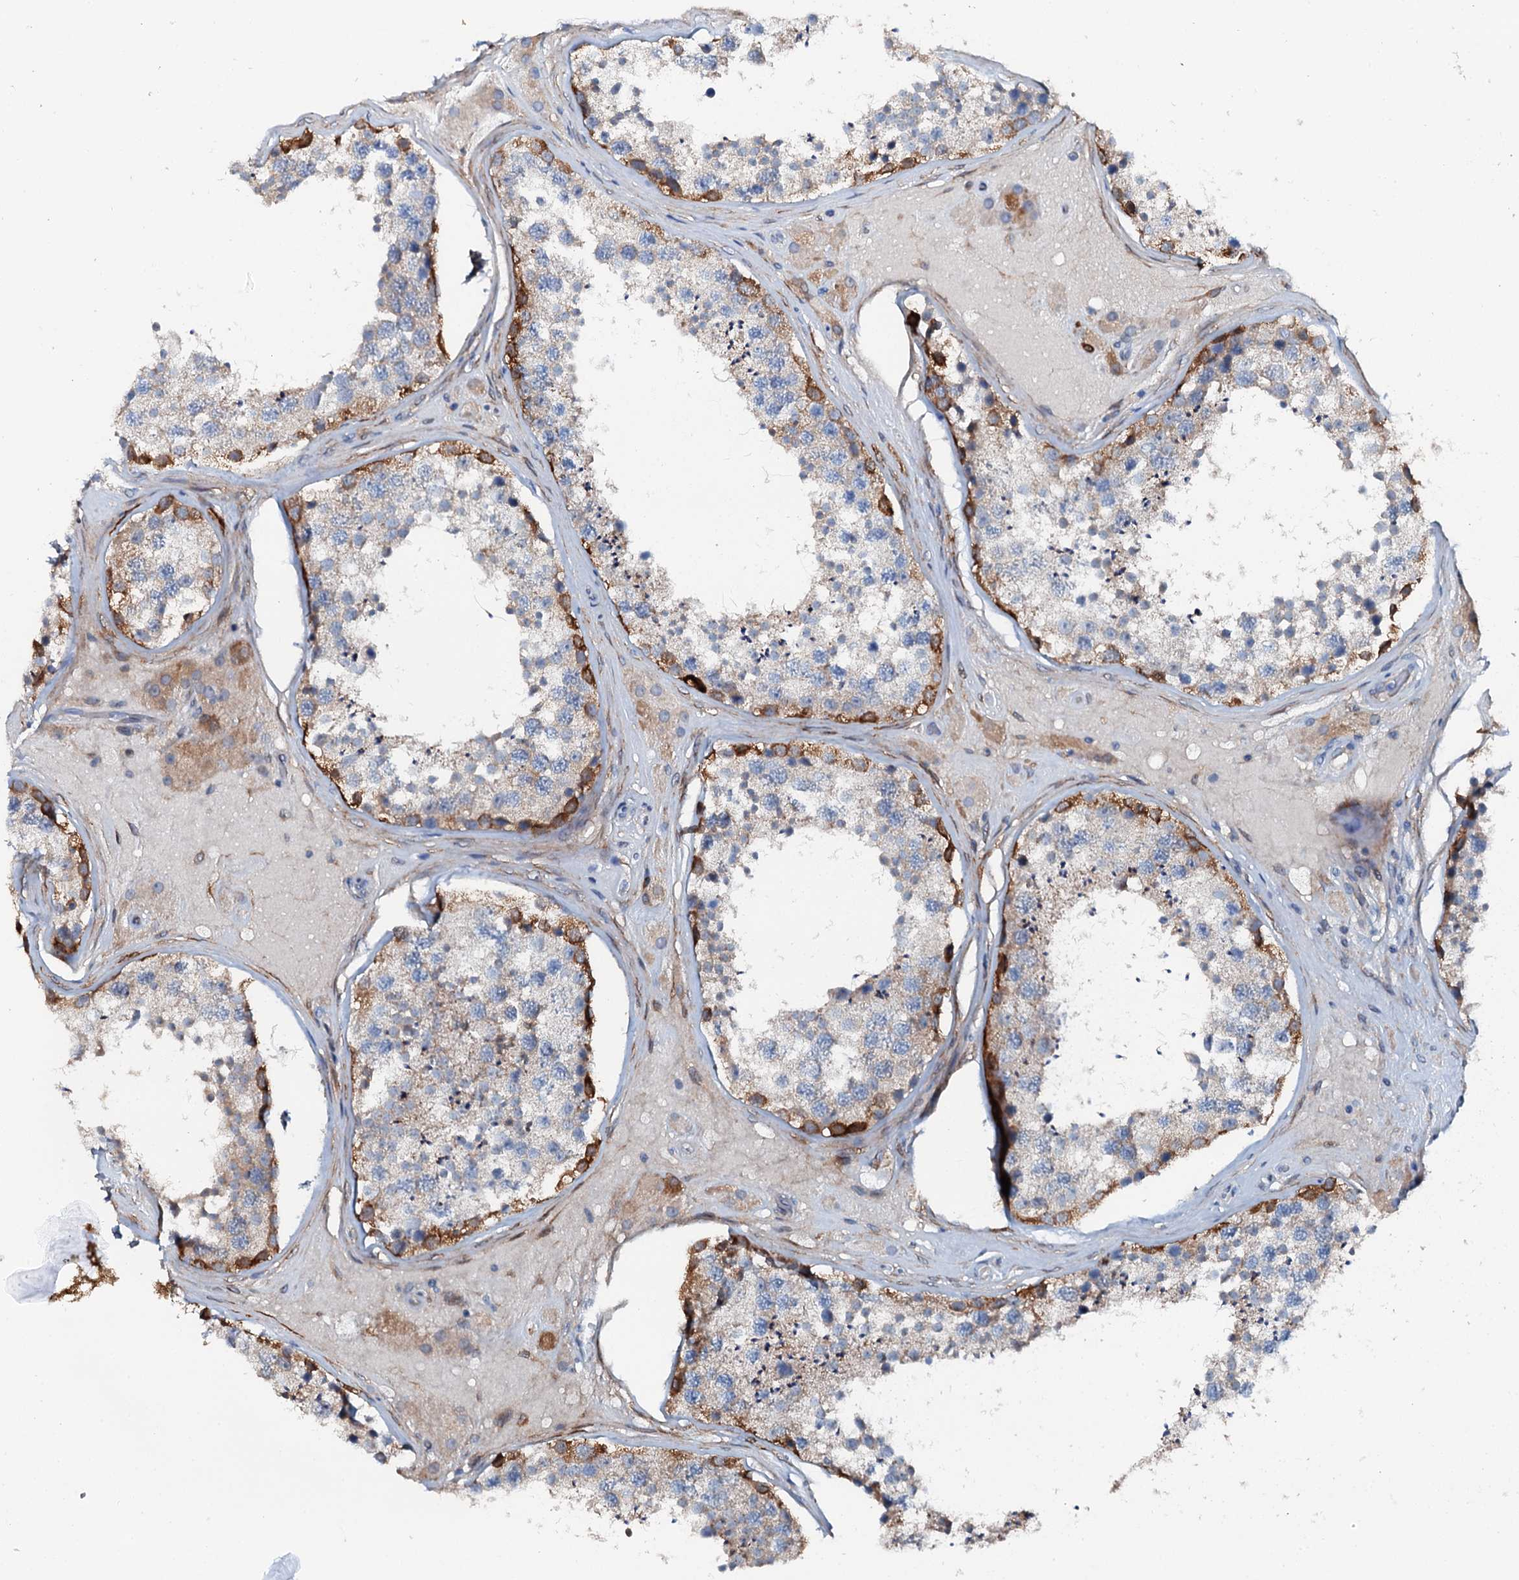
{"staining": {"intensity": "strong", "quantity": "<25%", "location": "cytoplasmic/membranous"}, "tissue": "testis", "cell_type": "Cells in seminiferous ducts", "image_type": "normal", "snomed": [{"axis": "morphology", "description": "Normal tissue, NOS"}, {"axis": "topography", "description": "Testis"}], "caption": "Immunohistochemical staining of benign human testis reveals strong cytoplasmic/membranous protein staining in approximately <25% of cells in seminiferous ducts.", "gene": "GFOD2", "patient": {"sex": "male", "age": 46}}